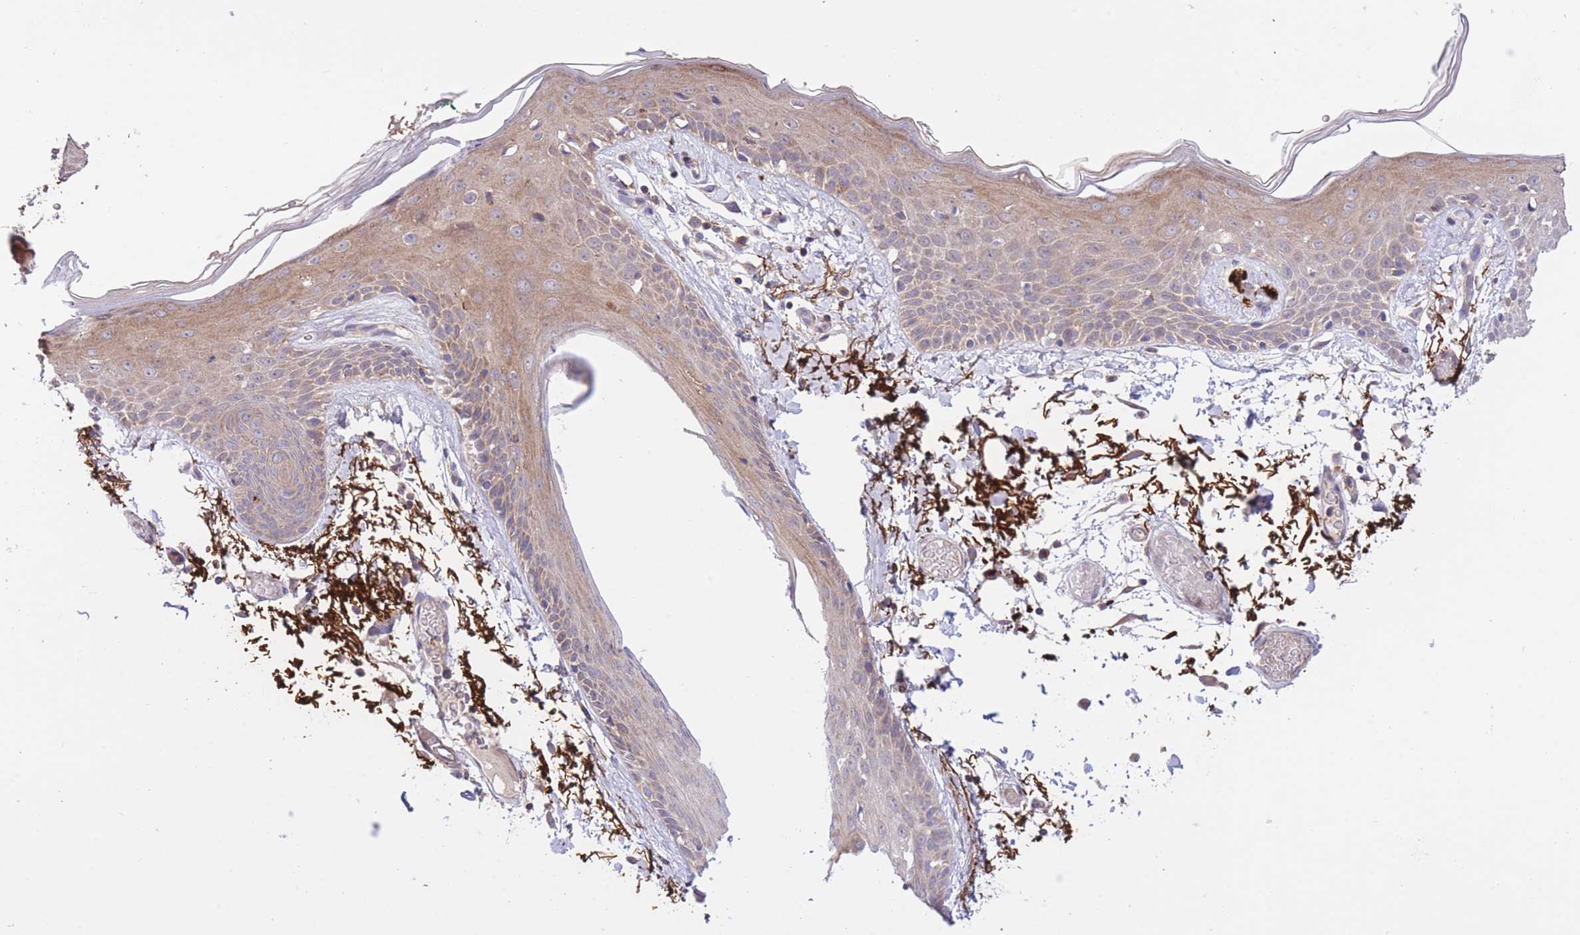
{"staining": {"intensity": "weak", "quantity": ">75%", "location": "cytoplasmic/membranous"}, "tissue": "skin", "cell_type": "Fibroblasts", "image_type": "normal", "snomed": [{"axis": "morphology", "description": "Normal tissue, NOS"}, {"axis": "topography", "description": "Skin"}], "caption": "Human skin stained with a brown dye shows weak cytoplasmic/membranous positive positivity in approximately >75% of fibroblasts.", "gene": "ATP13A2", "patient": {"sex": "male", "age": 79}}